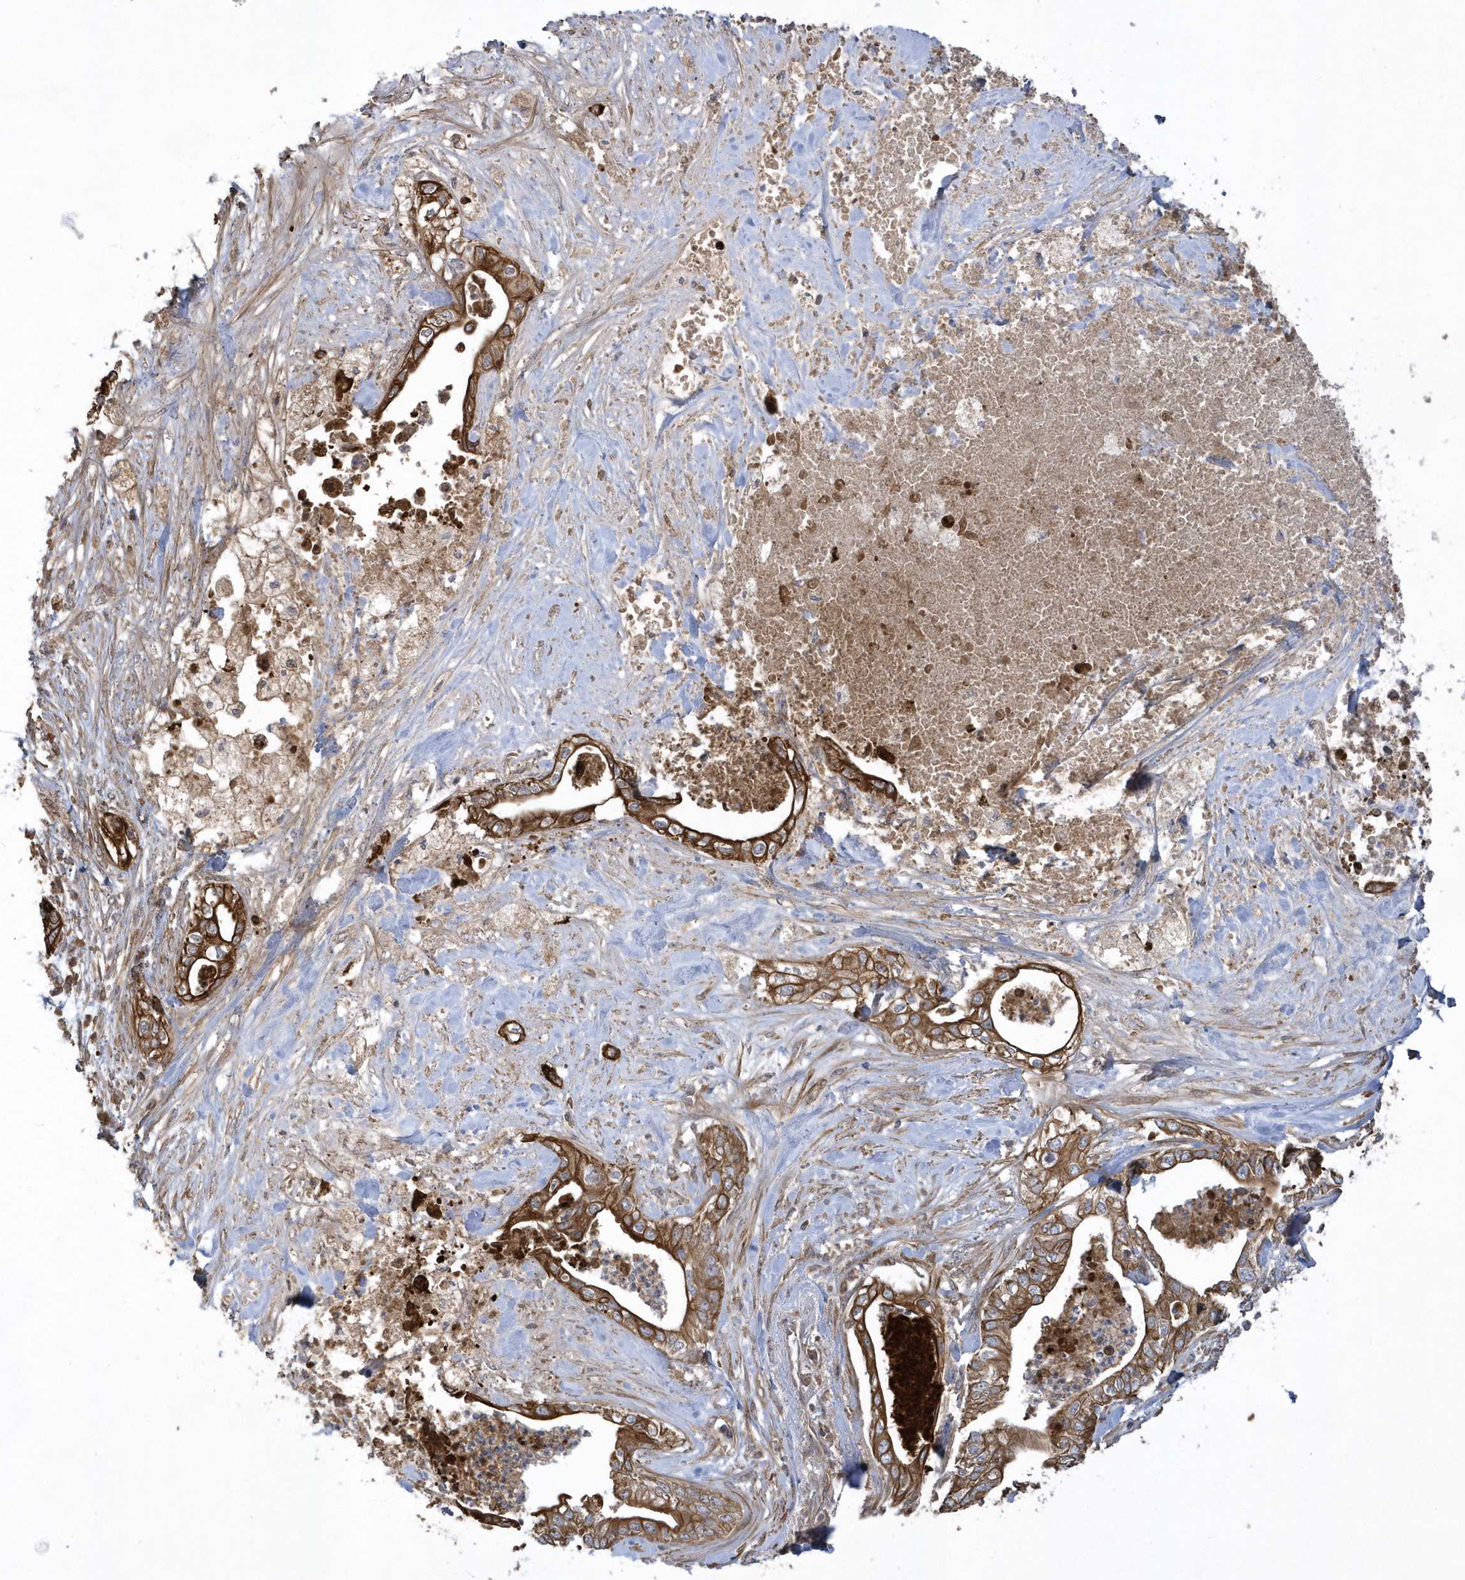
{"staining": {"intensity": "strong", "quantity": ">75%", "location": "cytoplasmic/membranous"}, "tissue": "pancreatic cancer", "cell_type": "Tumor cells", "image_type": "cancer", "snomed": [{"axis": "morphology", "description": "Adenocarcinoma, NOS"}, {"axis": "topography", "description": "Pancreas"}], "caption": "The image reveals staining of adenocarcinoma (pancreatic), revealing strong cytoplasmic/membranous protein positivity (brown color) within tumor cells.", "gene": "SENP8", "patient": {"sex": "female", "age": 78}}